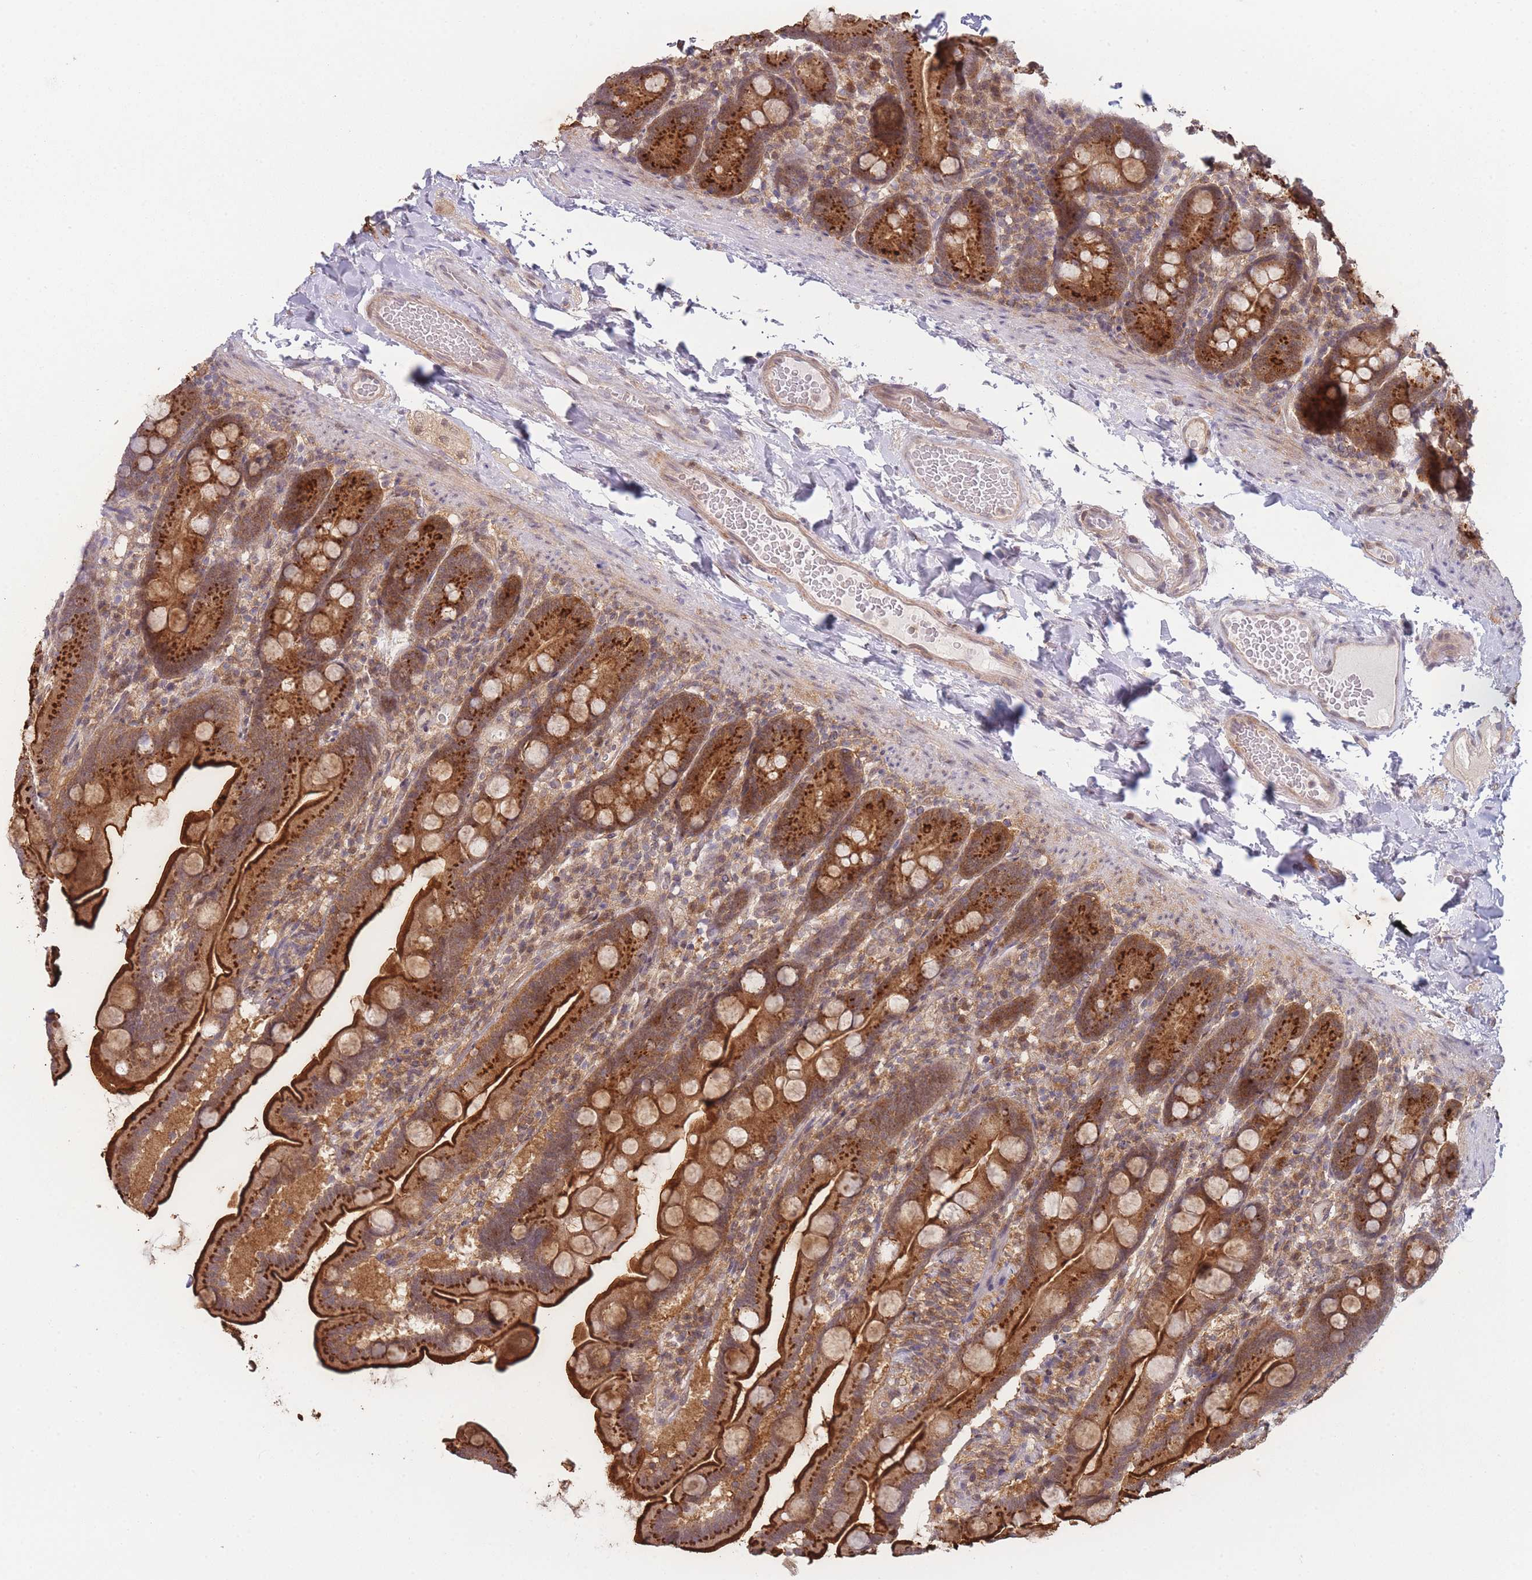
{"staining": {"intensity": "strong", "quantity": ">75%", "location": "cytoplasmic/membranous"}, "tissue": "small intestine", "cell_type": "Glandular cells", "image_type": "normal", "snomed": [{"axis": "morphology", "description": "Normal tissue, NOS"}, {"axis": "topography", "description": "Small intestine"}], "caption": "Protein positivity by immunohistochemistry (IHC) reveals strong cytoplasmic/membranous positivity in approximately >75% of glandular cells in normal small intestine. The protein of interest is shown in brown color, while the nuclei are stained blue.", "gene": "MRI1", "patient": {"sex": "female", "age": 68}}